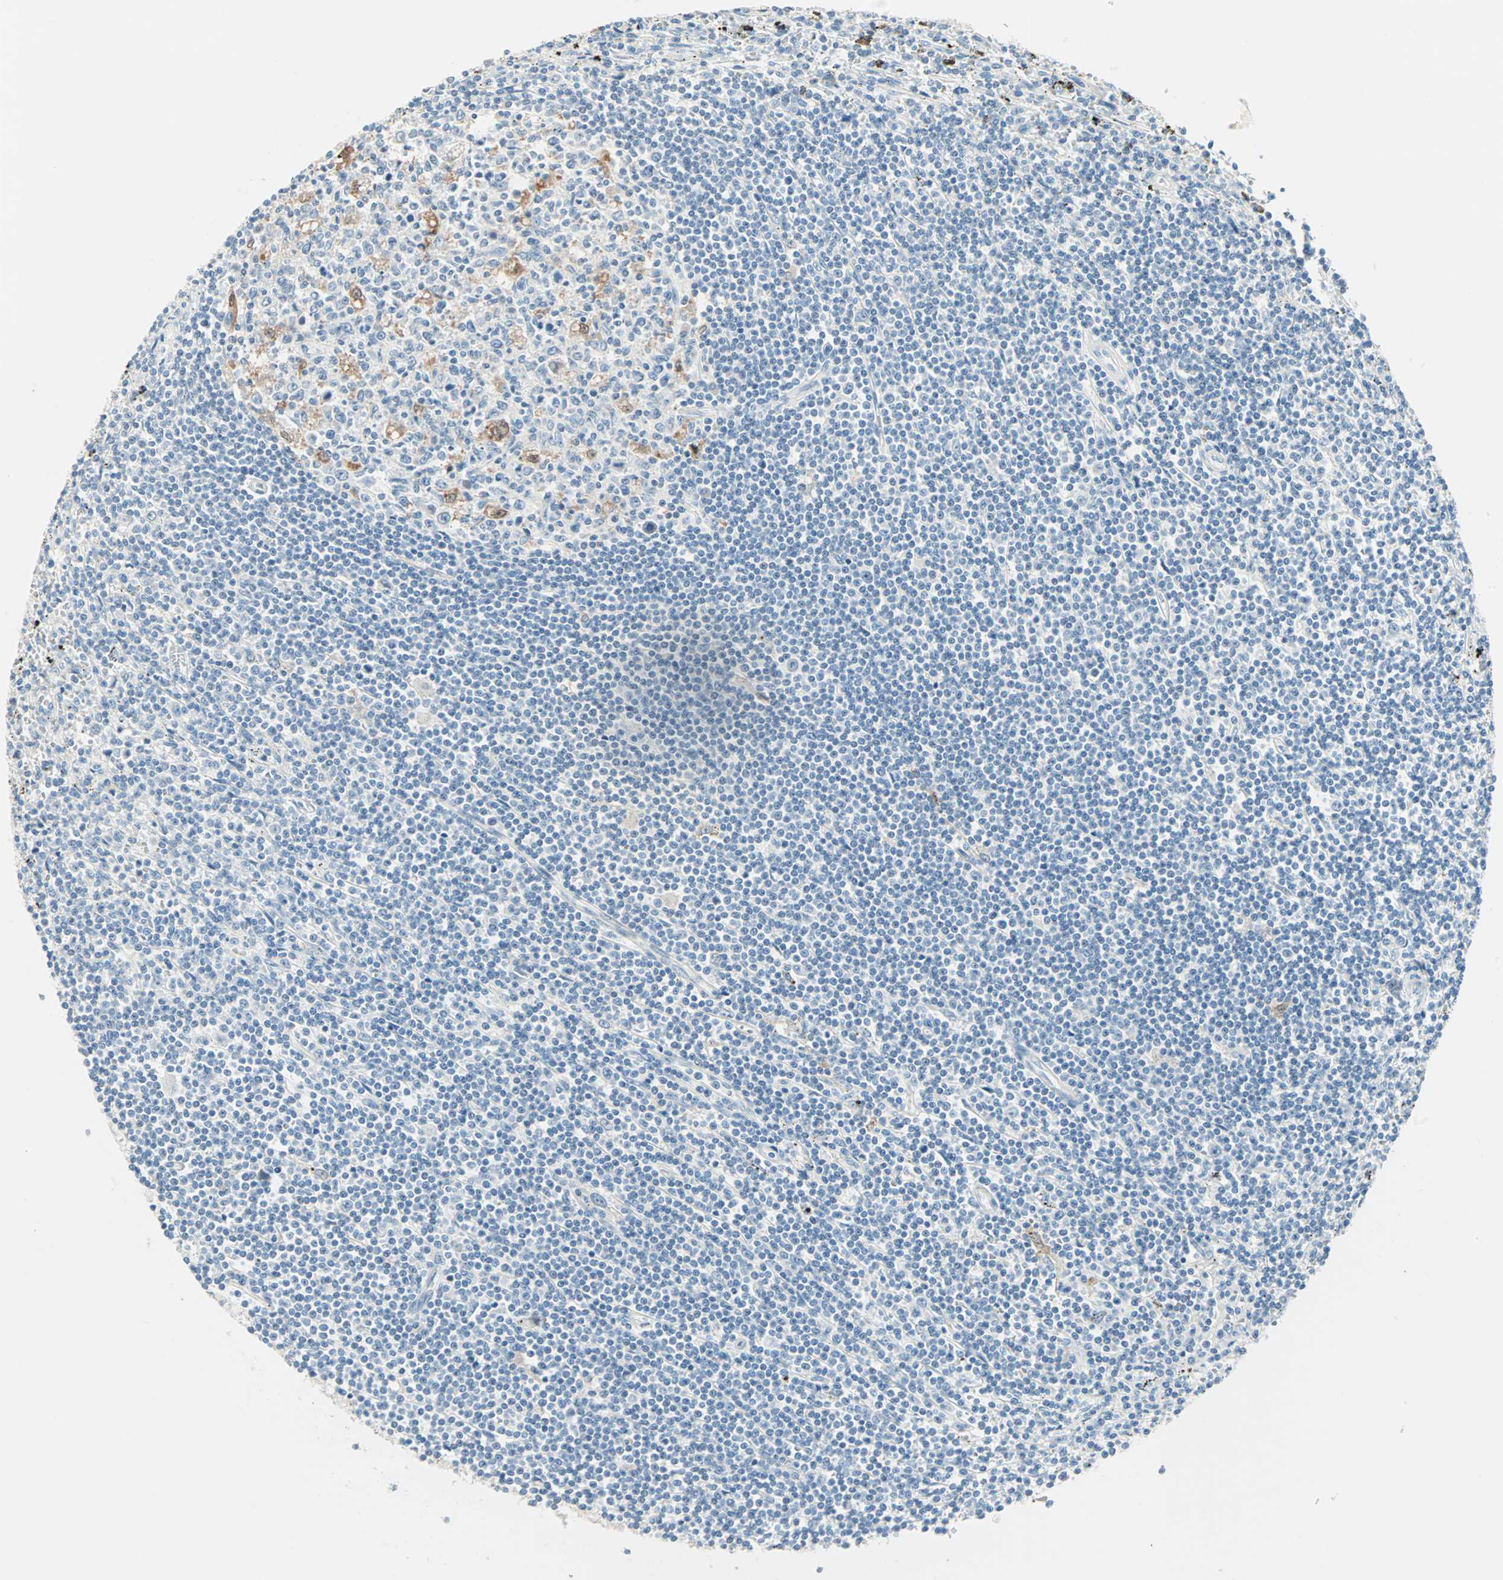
{"staining": {"intensity": "negative", "quantity": "none", "location": "none"}, "tissue": "lymphoma", "cell_type": "Tumor cells", "image_type": "cancer", "snomed": [{"axis": "morphology", "description": "Malignant lymphoma, non-Hodgkin's type, Low grade"}, {"axis": "topography", "description": "Spleen"}], "caption": "Micrograph shows no protein expression in tumor cells of lymphoma tissue.", "gene": "SULT1C2", "patient": {"sex": "male", "age": 76}}